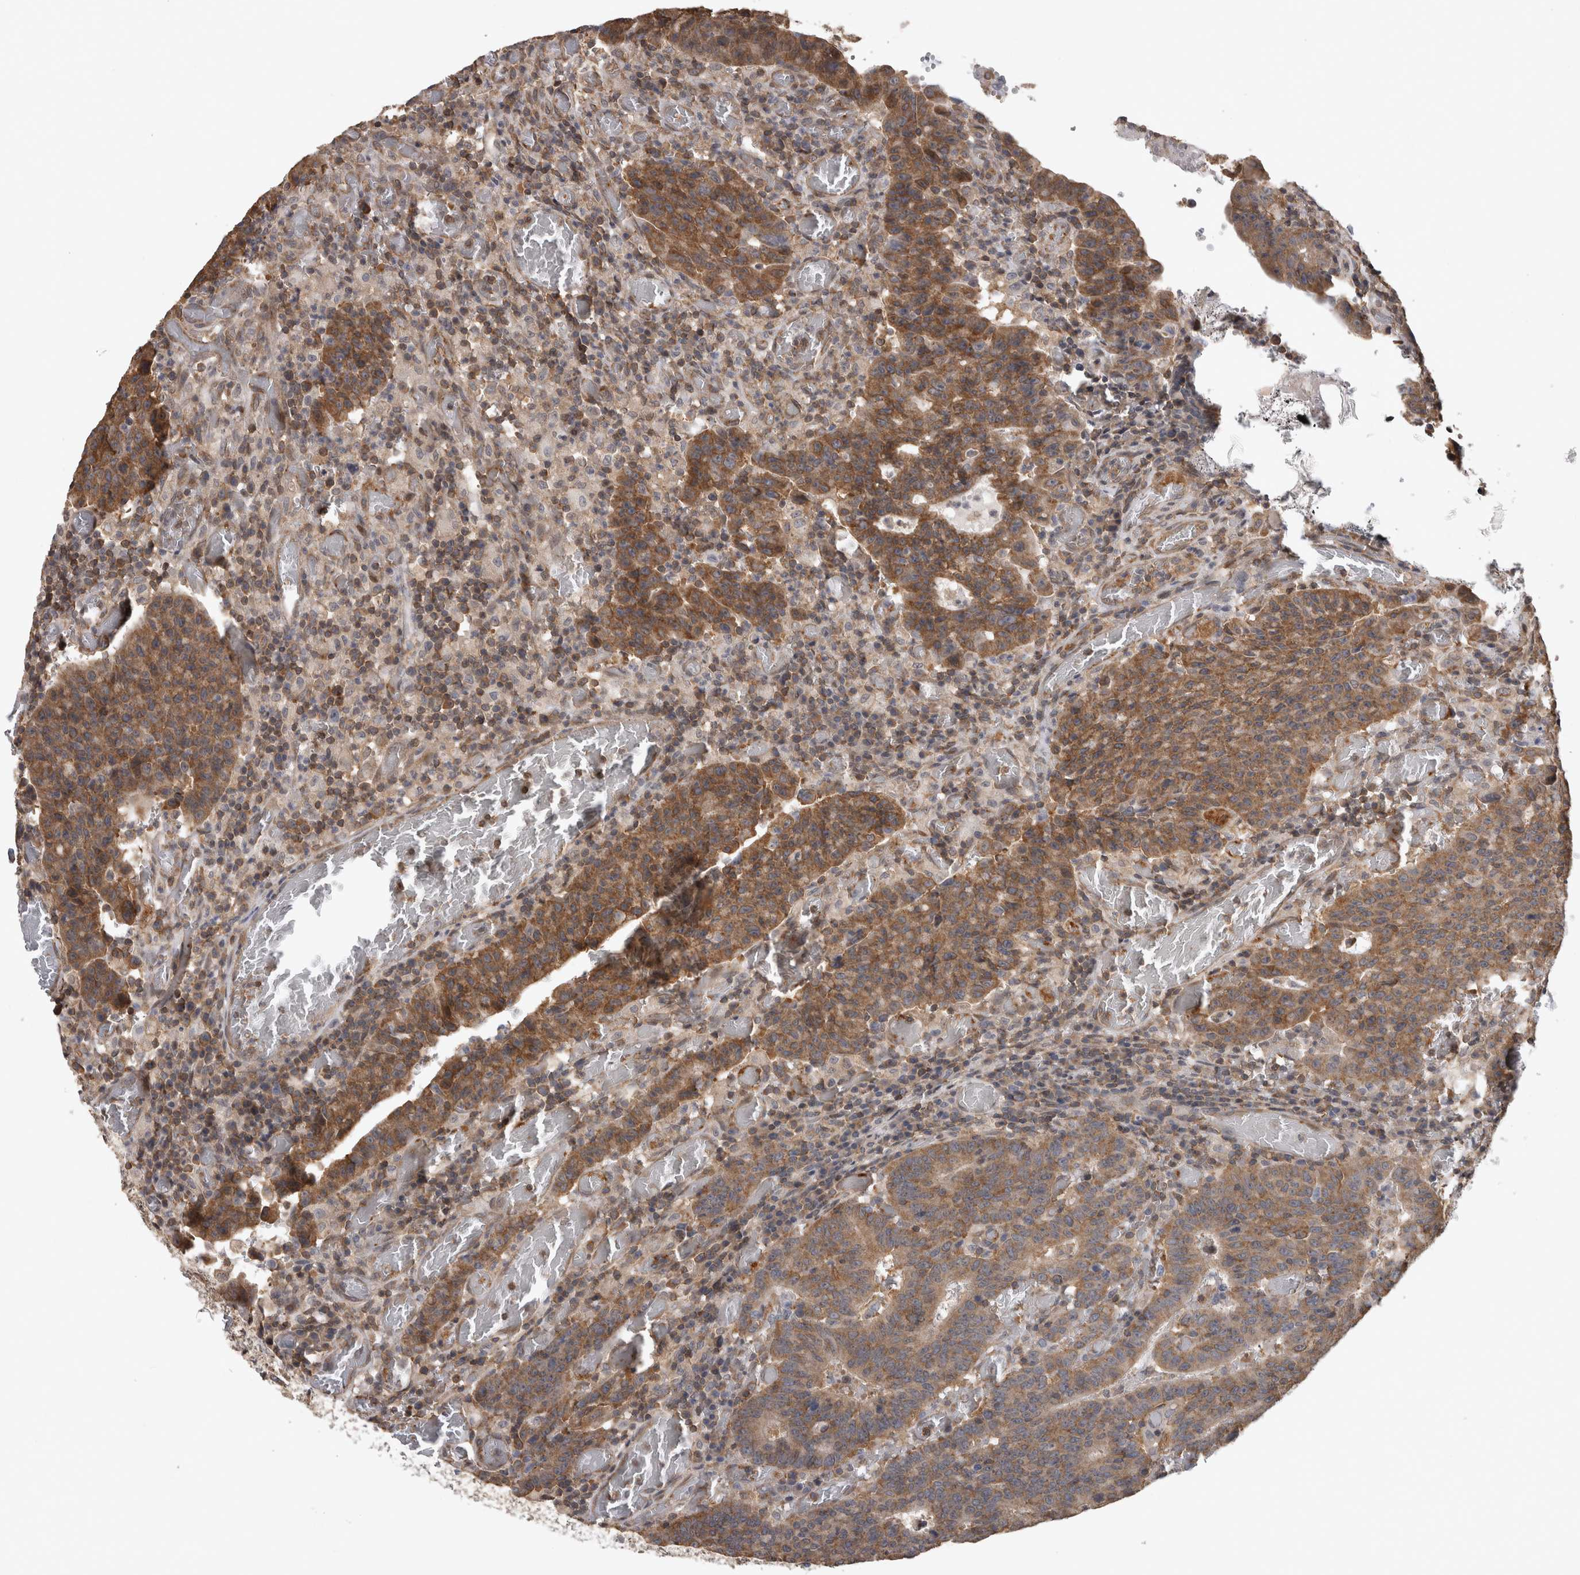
{"staining": {"intensity": "moderate", "quantity": "25%-75%", "location": "cytoplasmic/membranous"}, "tissue": "colorectal cancer", "cell_type": "Tumor cells", "image_type": "cancer", "snomed": [{"axis": "morphology", "description": "Adenocarcinoma, NOS"}, {"axis": "topography", "description": "Colon"}], "caption": "The immunohistochemical stain shows moderate cytoplasmic/membranous positivity in tumor cells of colorectal adenocarcinoma tissue. The staining is performed using DAB (3,3'-diaminobenzidine) brown chromogen to label protein expression. The nuclei are counter-stained blue using hematoxylin.", "gene": "ATXN2", "patient": {"sex": "female", "age": 75}}